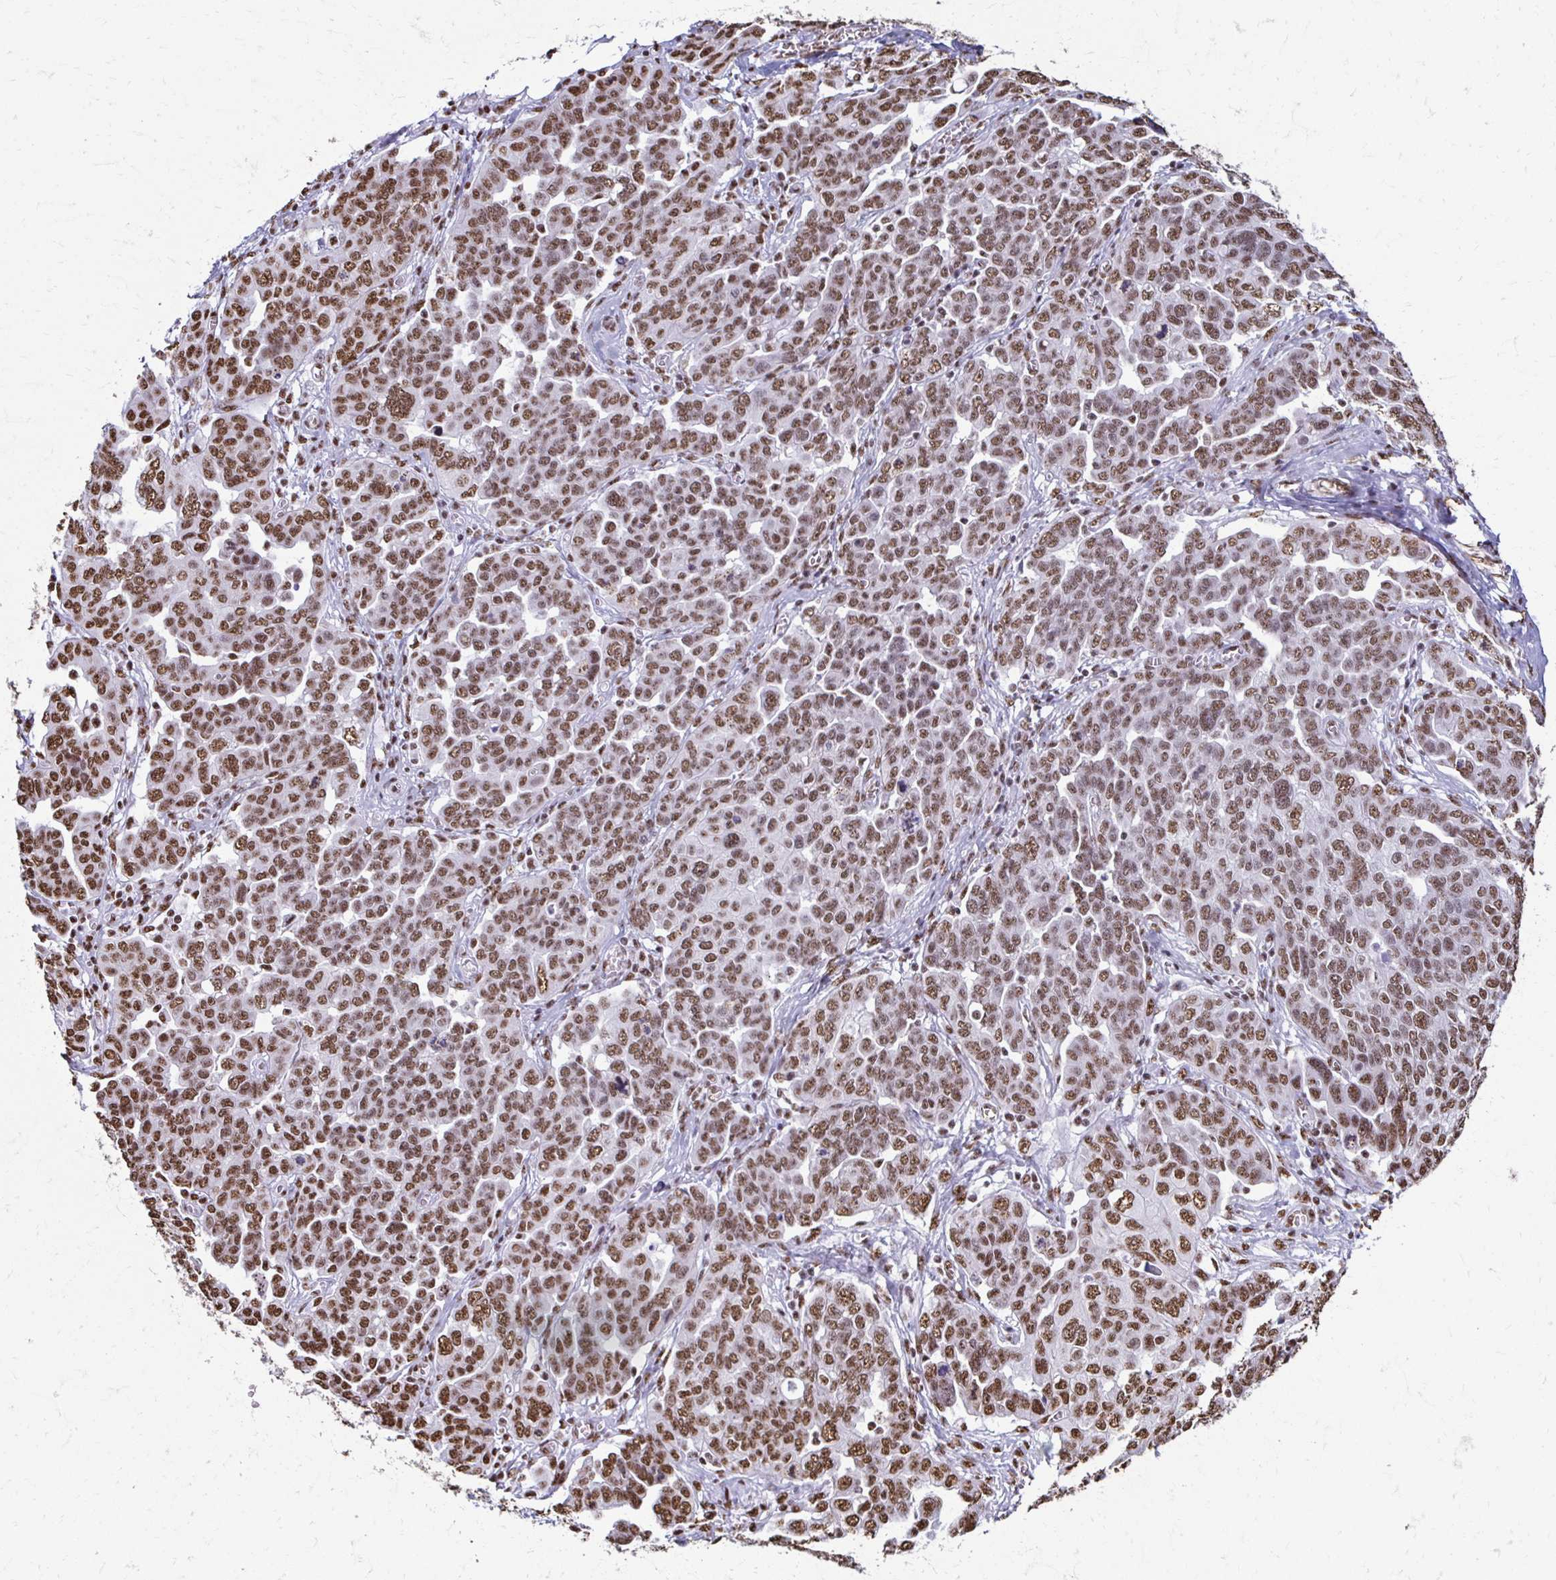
{"staining": {"intensity": "moderate", "quantity": ">75%", "location": "nuclear"}, "tissue": "ovarian cancer", "cell_type": "Tumor cells", "image_type": "cancer", "snomed": [{"axis": "morphology", "description": "Cystadenocarcinoma, serous, NOS"}, {"axis": "topography", "description": "Ovary"}], "caption": "Moderate nuclear protein expression is appreciated in about >75% of tumor cells in ovarian cancer (serous cystadenocarcinoma).", "gene": "NONO", "patient": {"sex": "female", "age": 59}}